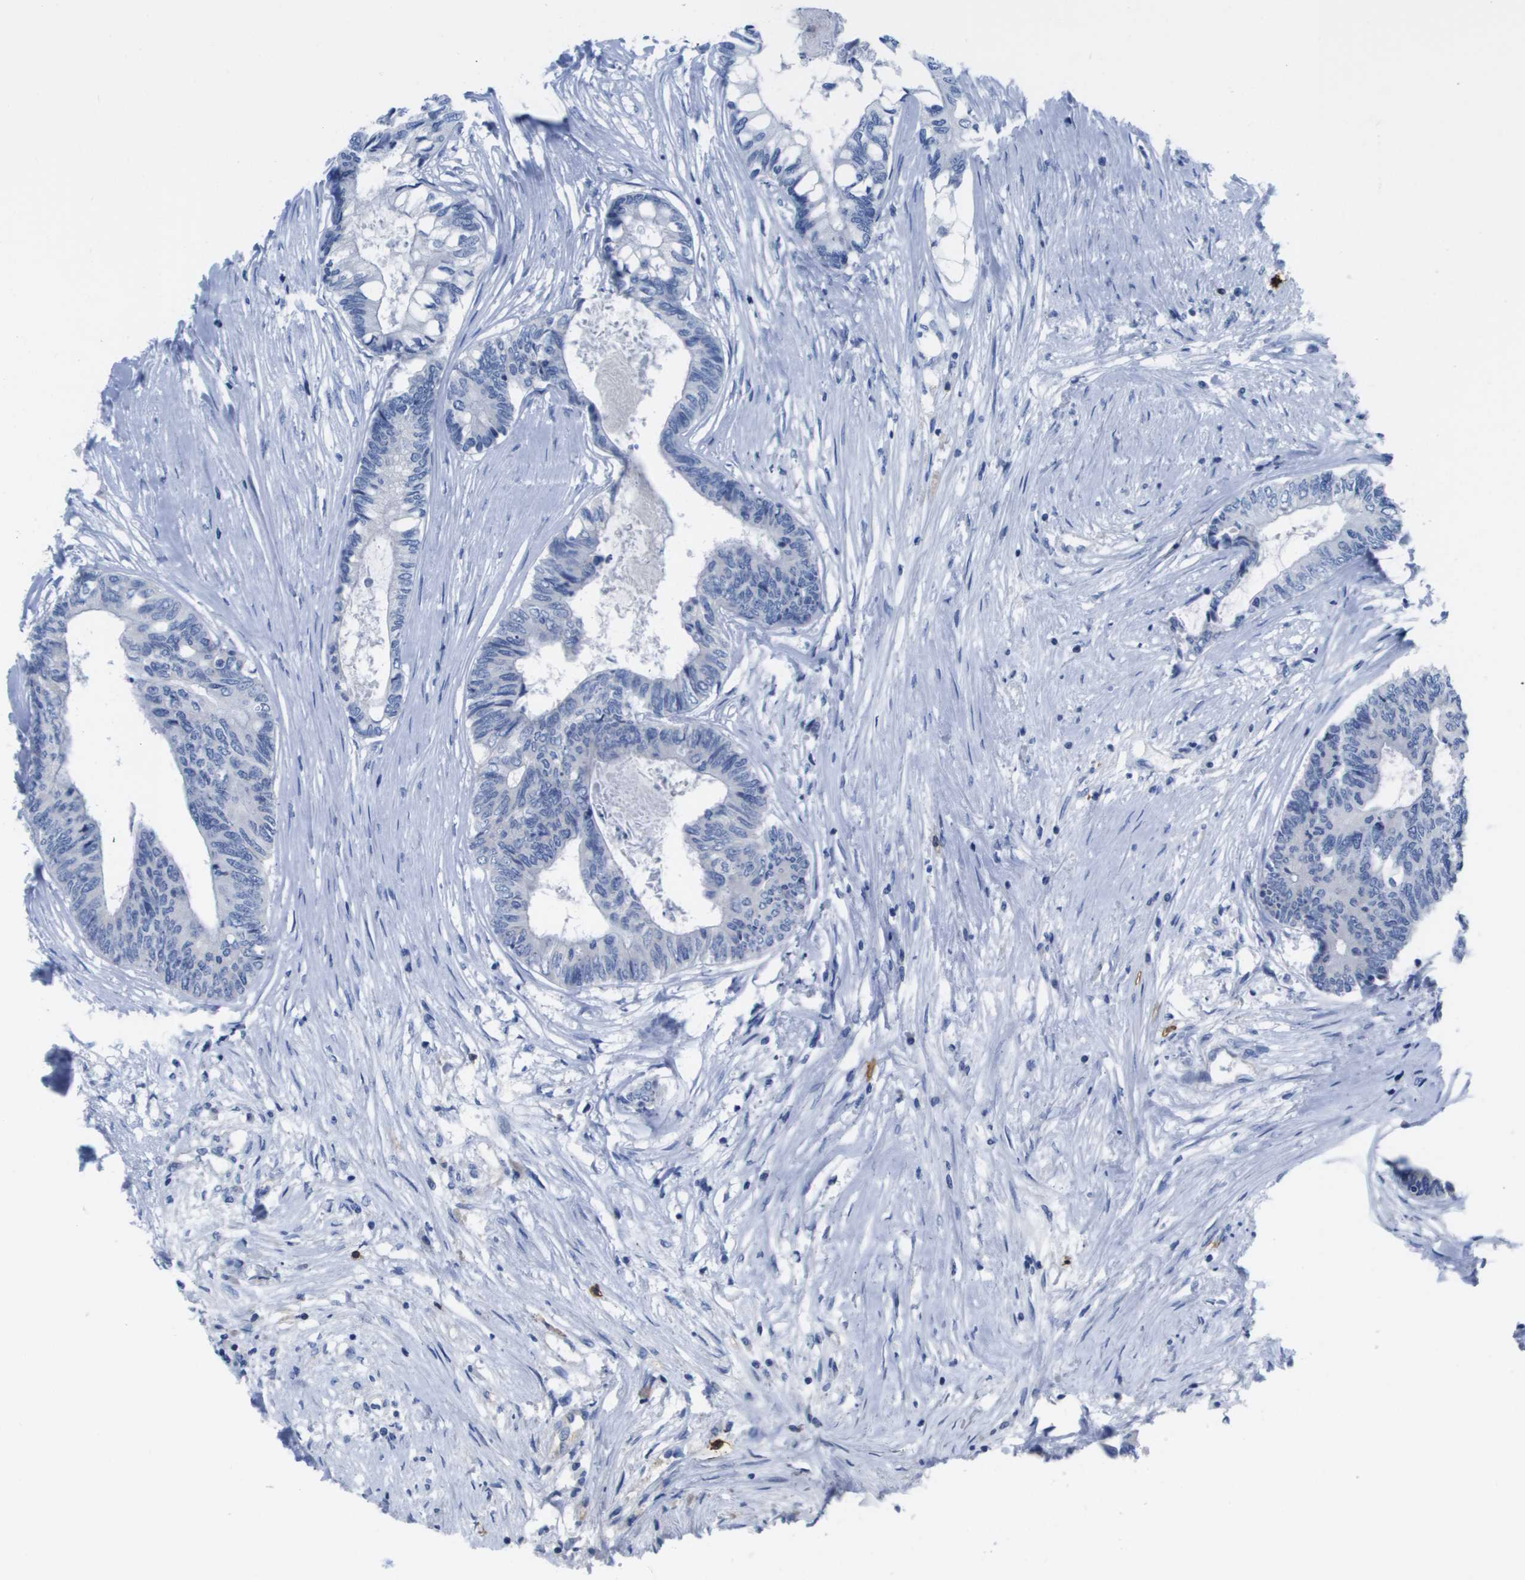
{"staining": {"intensity": "negative", "quantity": "none", "location": "none"}, "tissue": "colorectal cancer", "cell_type": "Tumor cells", "image_type": "cancer", "snomed": [{"axis": "morphology", "description": "Adenocarcinoma, NOS"}, {"axis": "topography", "description": "Rectum"}], "caption": "Colorectal cancer (adenocarcinoma) was stained to show a protein in brown. There is no significant staining in tumor cells.", "gene": "MS4A1", "patient": {"sex": "male", "age": 63}}